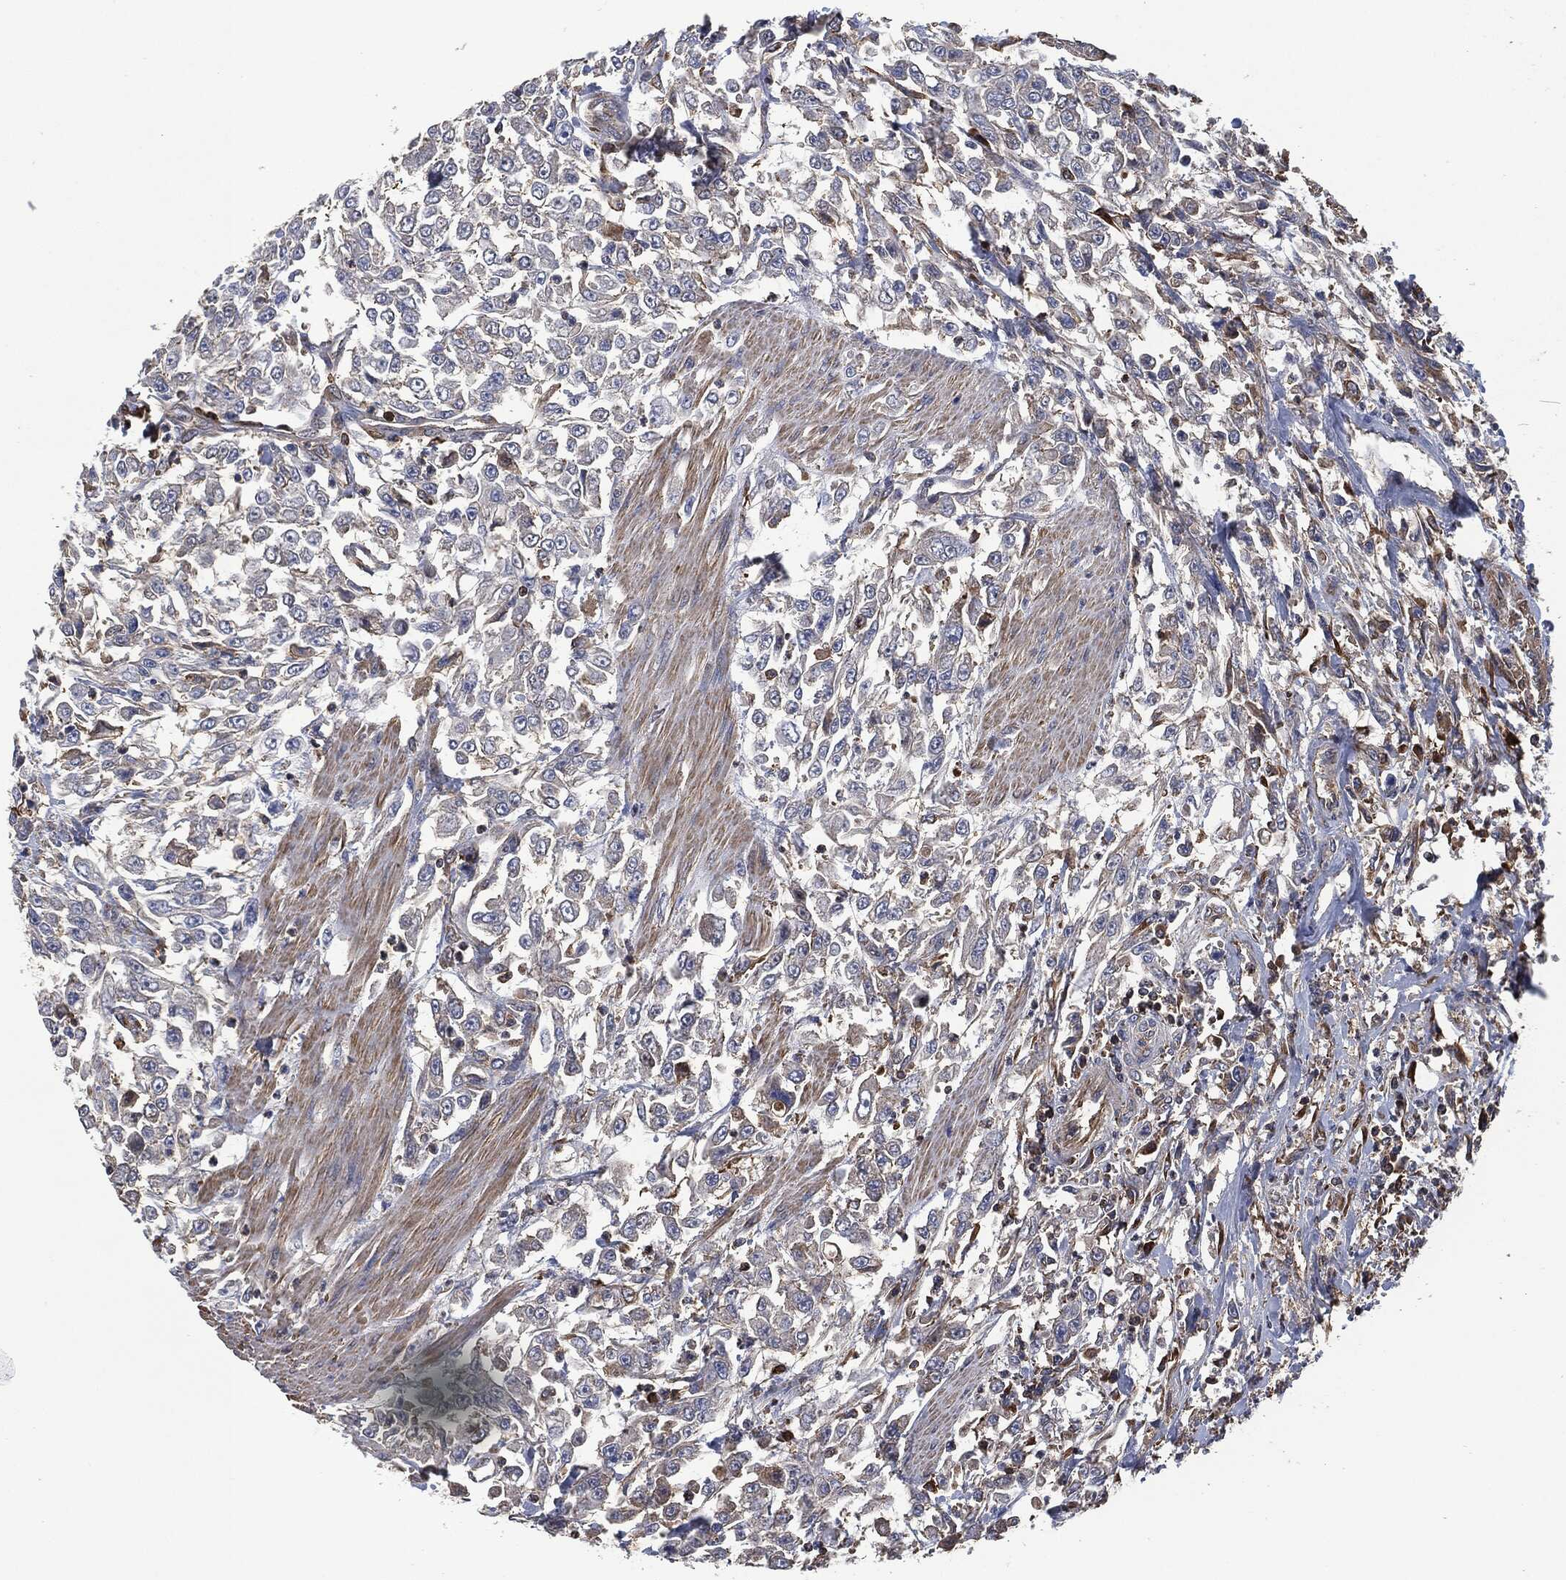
{"staining": {"intensity": "negative", "quantity": "none", "location": "none"}, "tissue": "urothelial cancer", "cell_type": "Tumor cells", "image_type": "cancer", "snomed": [{"axis": "morphology", "description": "Urothelial carcinoma, High grade"}, {"axis": "topography", "description": "Urinary bladder"}], "caption": "Micrograph shows no significant protein staining in tumor cells of urothelial carcinoma (high-grade).", "gene": "LGALS9", "patient": {"sex": "male", "age": 46}}